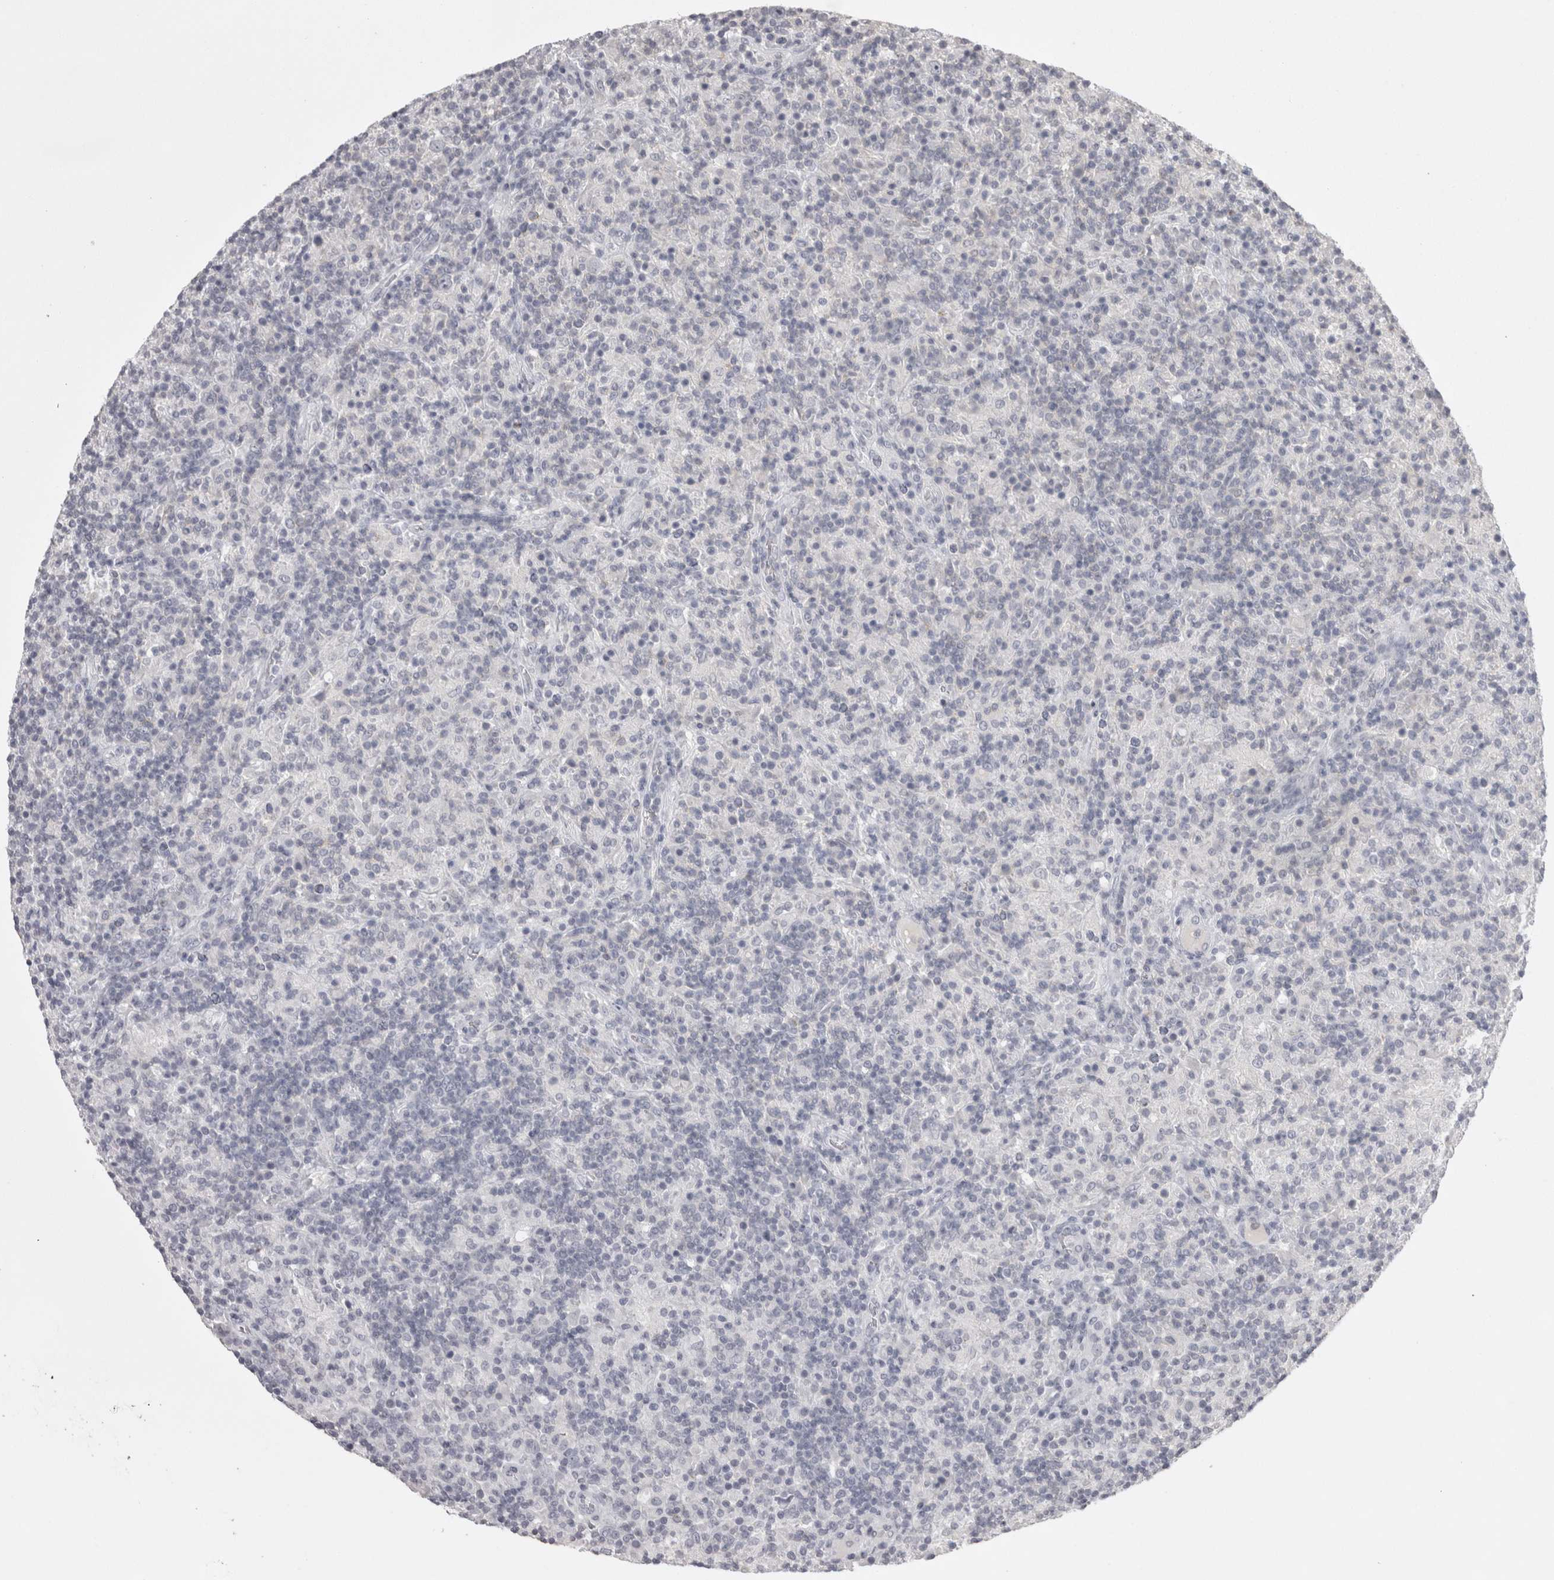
{"staining": {"intensity": "negative", "quantity": "none", "location": "none"}, "tissue": "lymphoma", "cell_type": "Tumor cells", "image_type": "cancer", "snomed": [{"axis": "morphology", "description": "Hodgkin's disease, NOS"}, {"axis": "topography", "description": "Lymph node"}], "caption": "An immunohistochemistry (IHC) micrograph of lymphoma is shown. There is no staining in tumor cells of lymphoma.", "gene": "LAX1", "patient": {"sex": "male", "age": 70}}